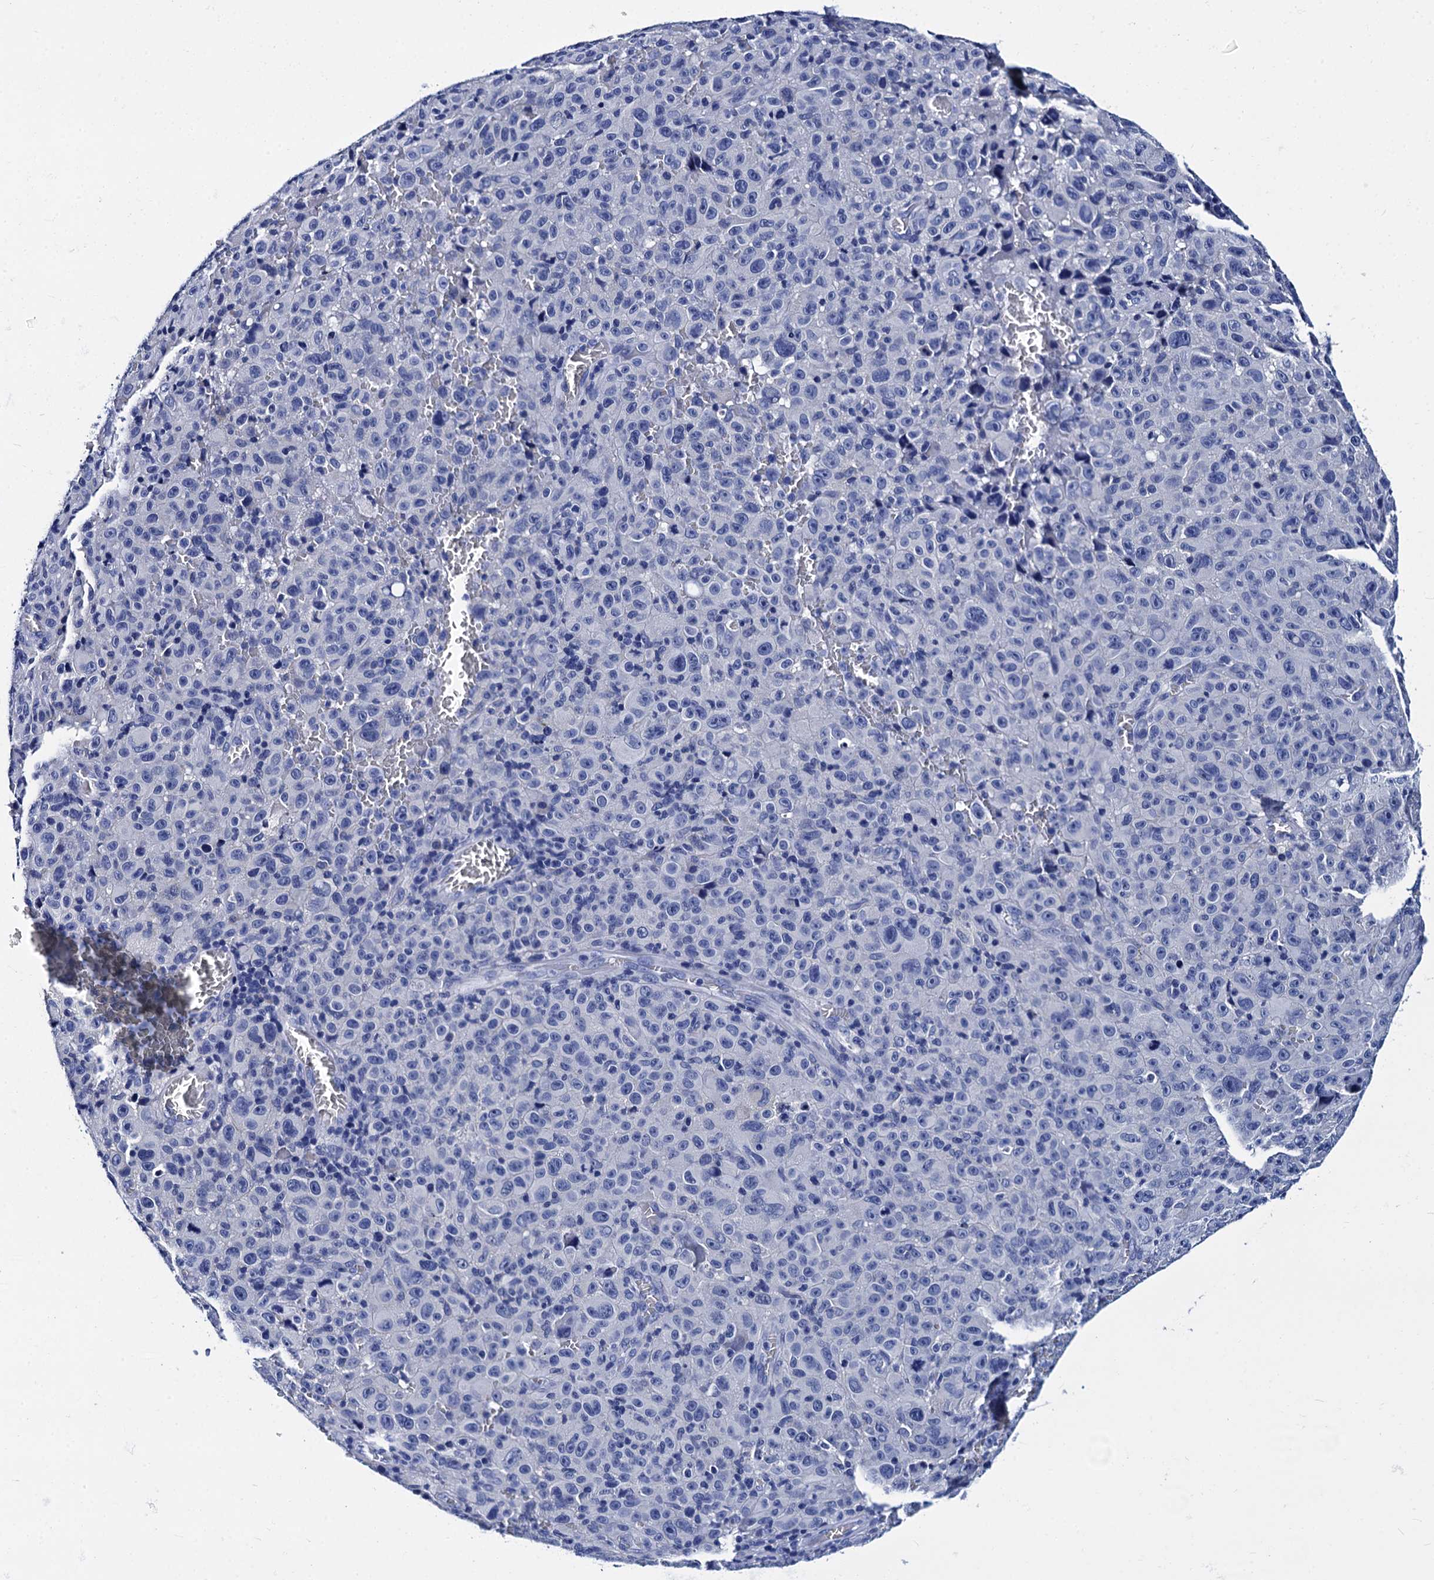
{"staining": {"intensity": "negative", "quantity": "none", "location": "none"}, "tissue": "melanoma", "cell_type": "Tumor cells", "image_type": "cancer", "snomed": [{"axis": "morphology", "description": "Malignant melanoma, NOS"}, {"axis": "topography", "description": "Skin"}], "caption": "A micrograph of human melanoma is negative for staining in tumor cells.", "gene": "MYBPC3", "patient": {"sex": "female", "age": 82}}